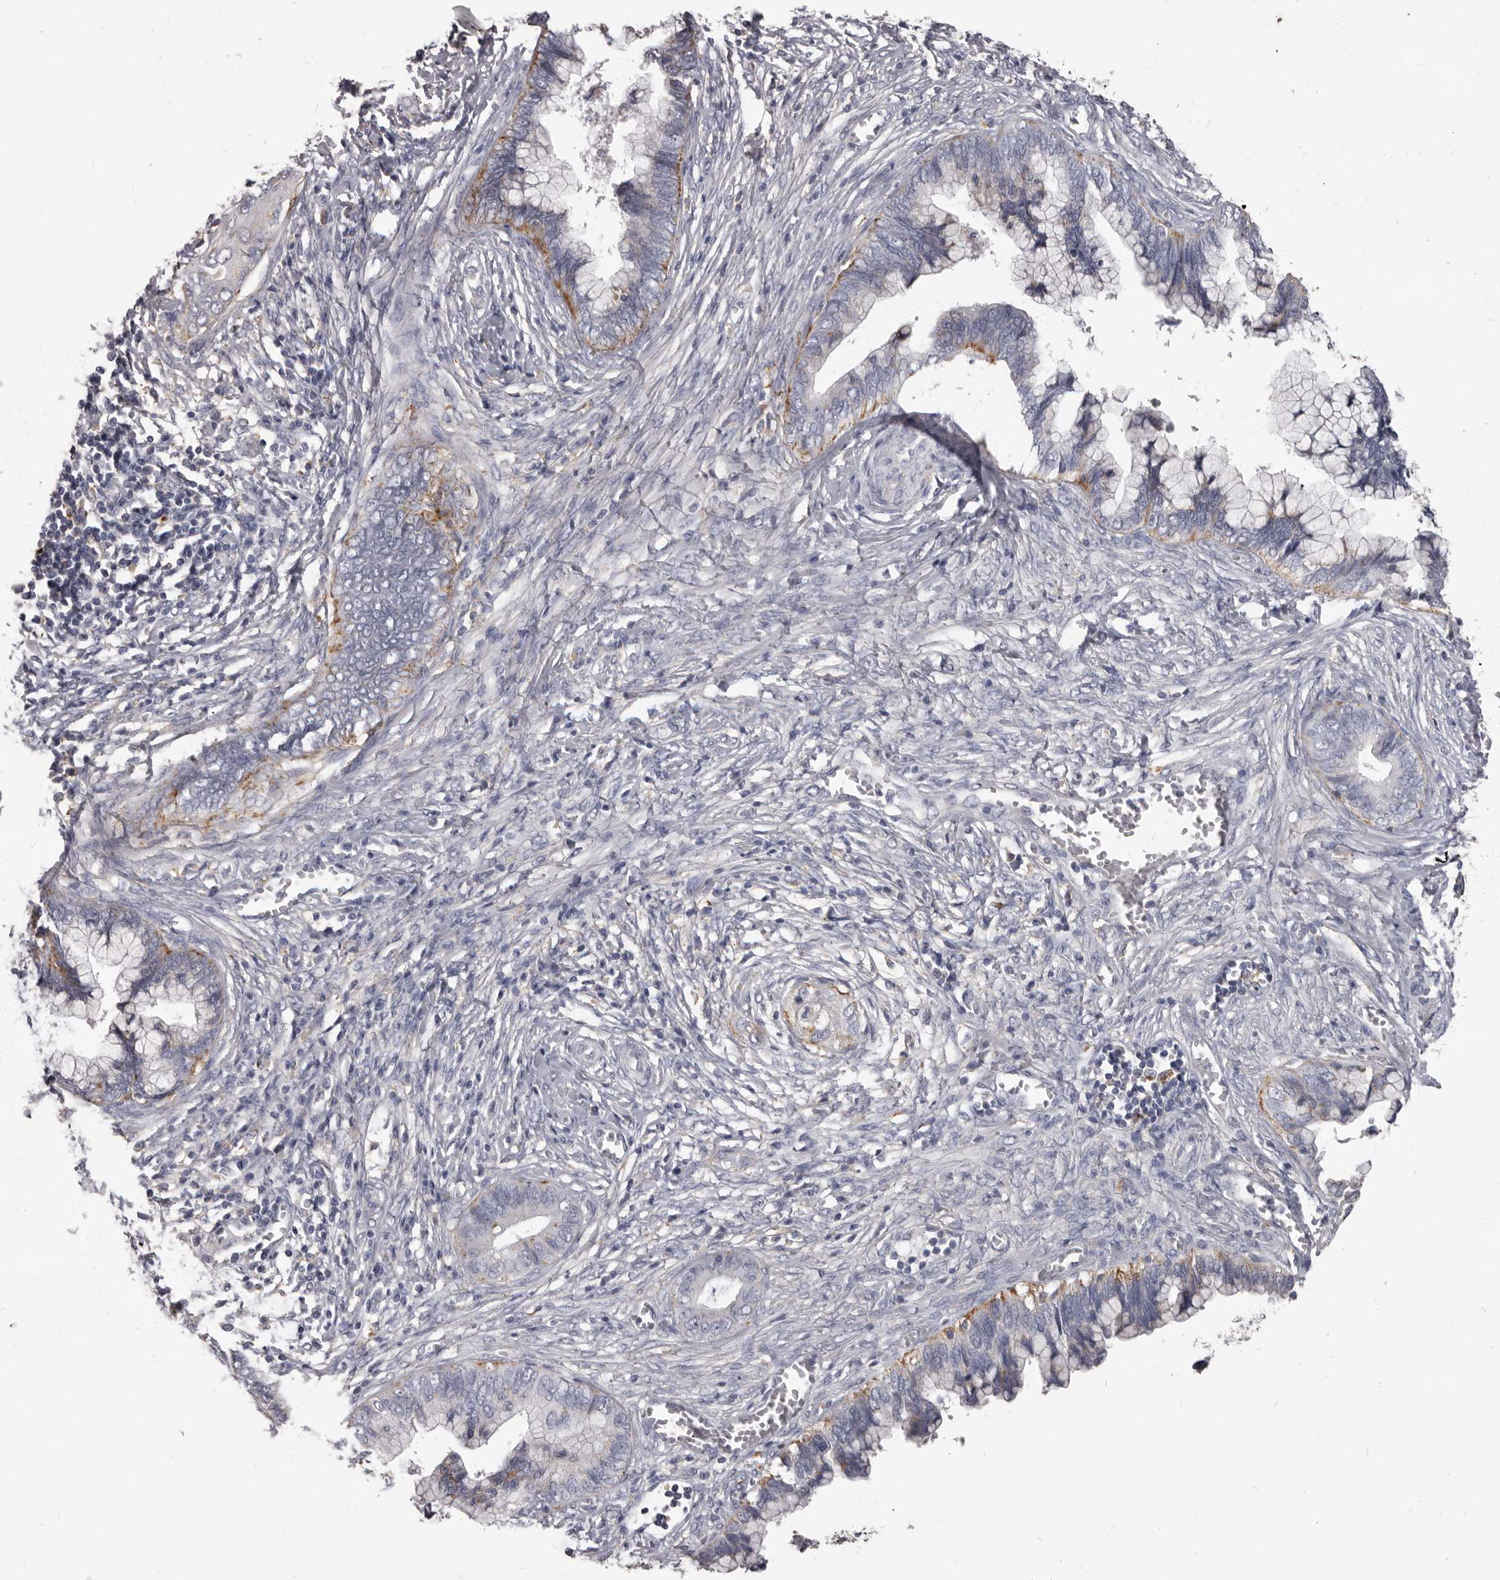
{"staining": {"intensity": "moderate", "quantity": "<25%", "location": "cytoplasmic/membranous"}, "tissue": "cervical cancer", "cell_type": "Tumor cells", "image_type": "cancer", "snomed": [{"axis": "morphology", "description": "Adenocarcinoma, NOS"}, {"axis": "topography", "description": "Cervix"}], "caption": "Human cervical cancer (adenocarcinoma) stained for a protein (brown) shows moderate cytoplasmic/membranous positive expression in approximately <25% of tumor cells.", "gene": "PI4K2A", "patient": {"sex": "female", "age": 44}}